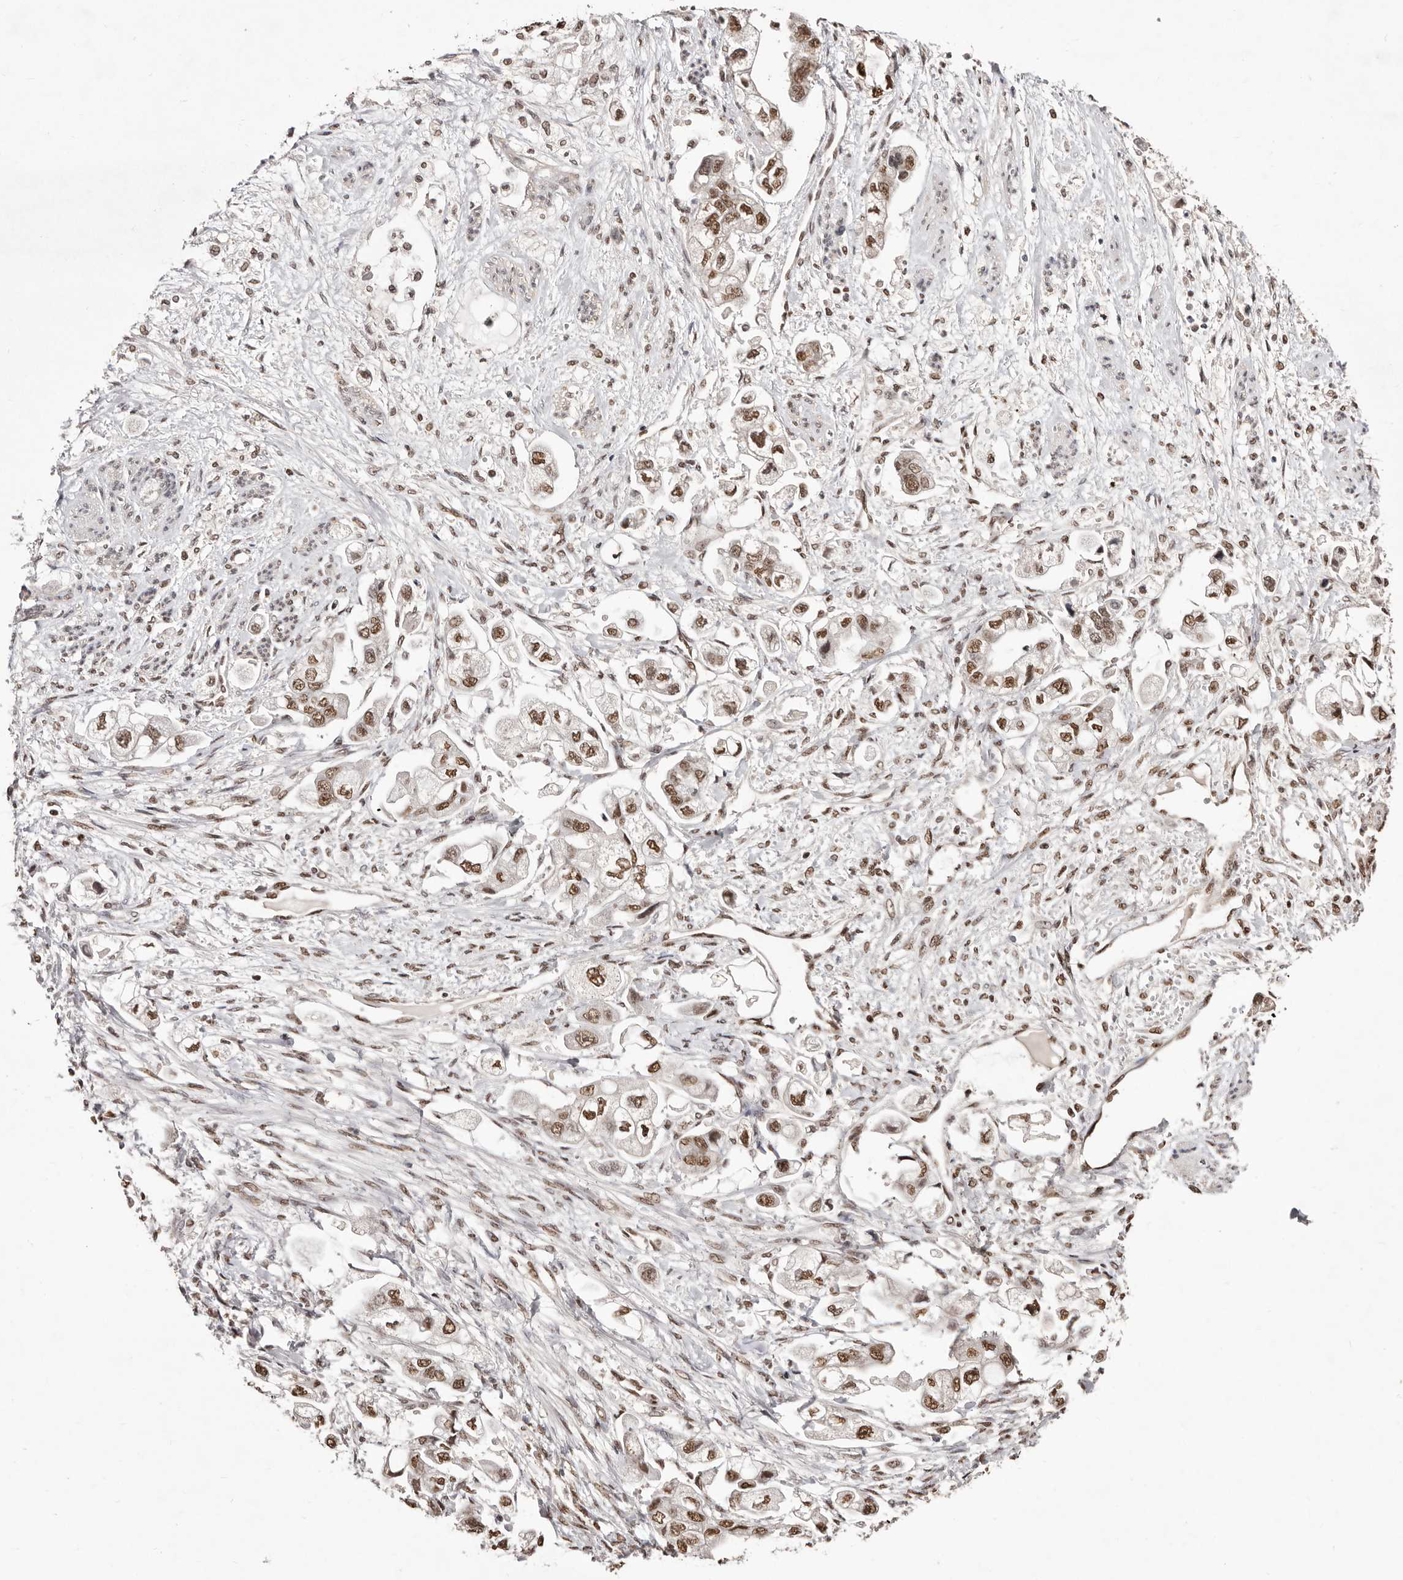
{"staining": {"intensity": "moderate", "quantity": ">75%", "location": "nuclear"}, "tissue": "stomach cancer", "cell_type": "Tumor cells", "image_type": "cancer", "snomed": [{"axis": "morphology", "description": "Adenocarcinoma, NOS"}, {"axis": "topography", "description": "Stomach"}], "caption": "The immunohistochemical stain labels moderate nuclear staining in tumor cells of adenocarcinoma (stomach) tissue.", "gene": "BICRAL", "patient": {"sex": "male", "age": 62}}